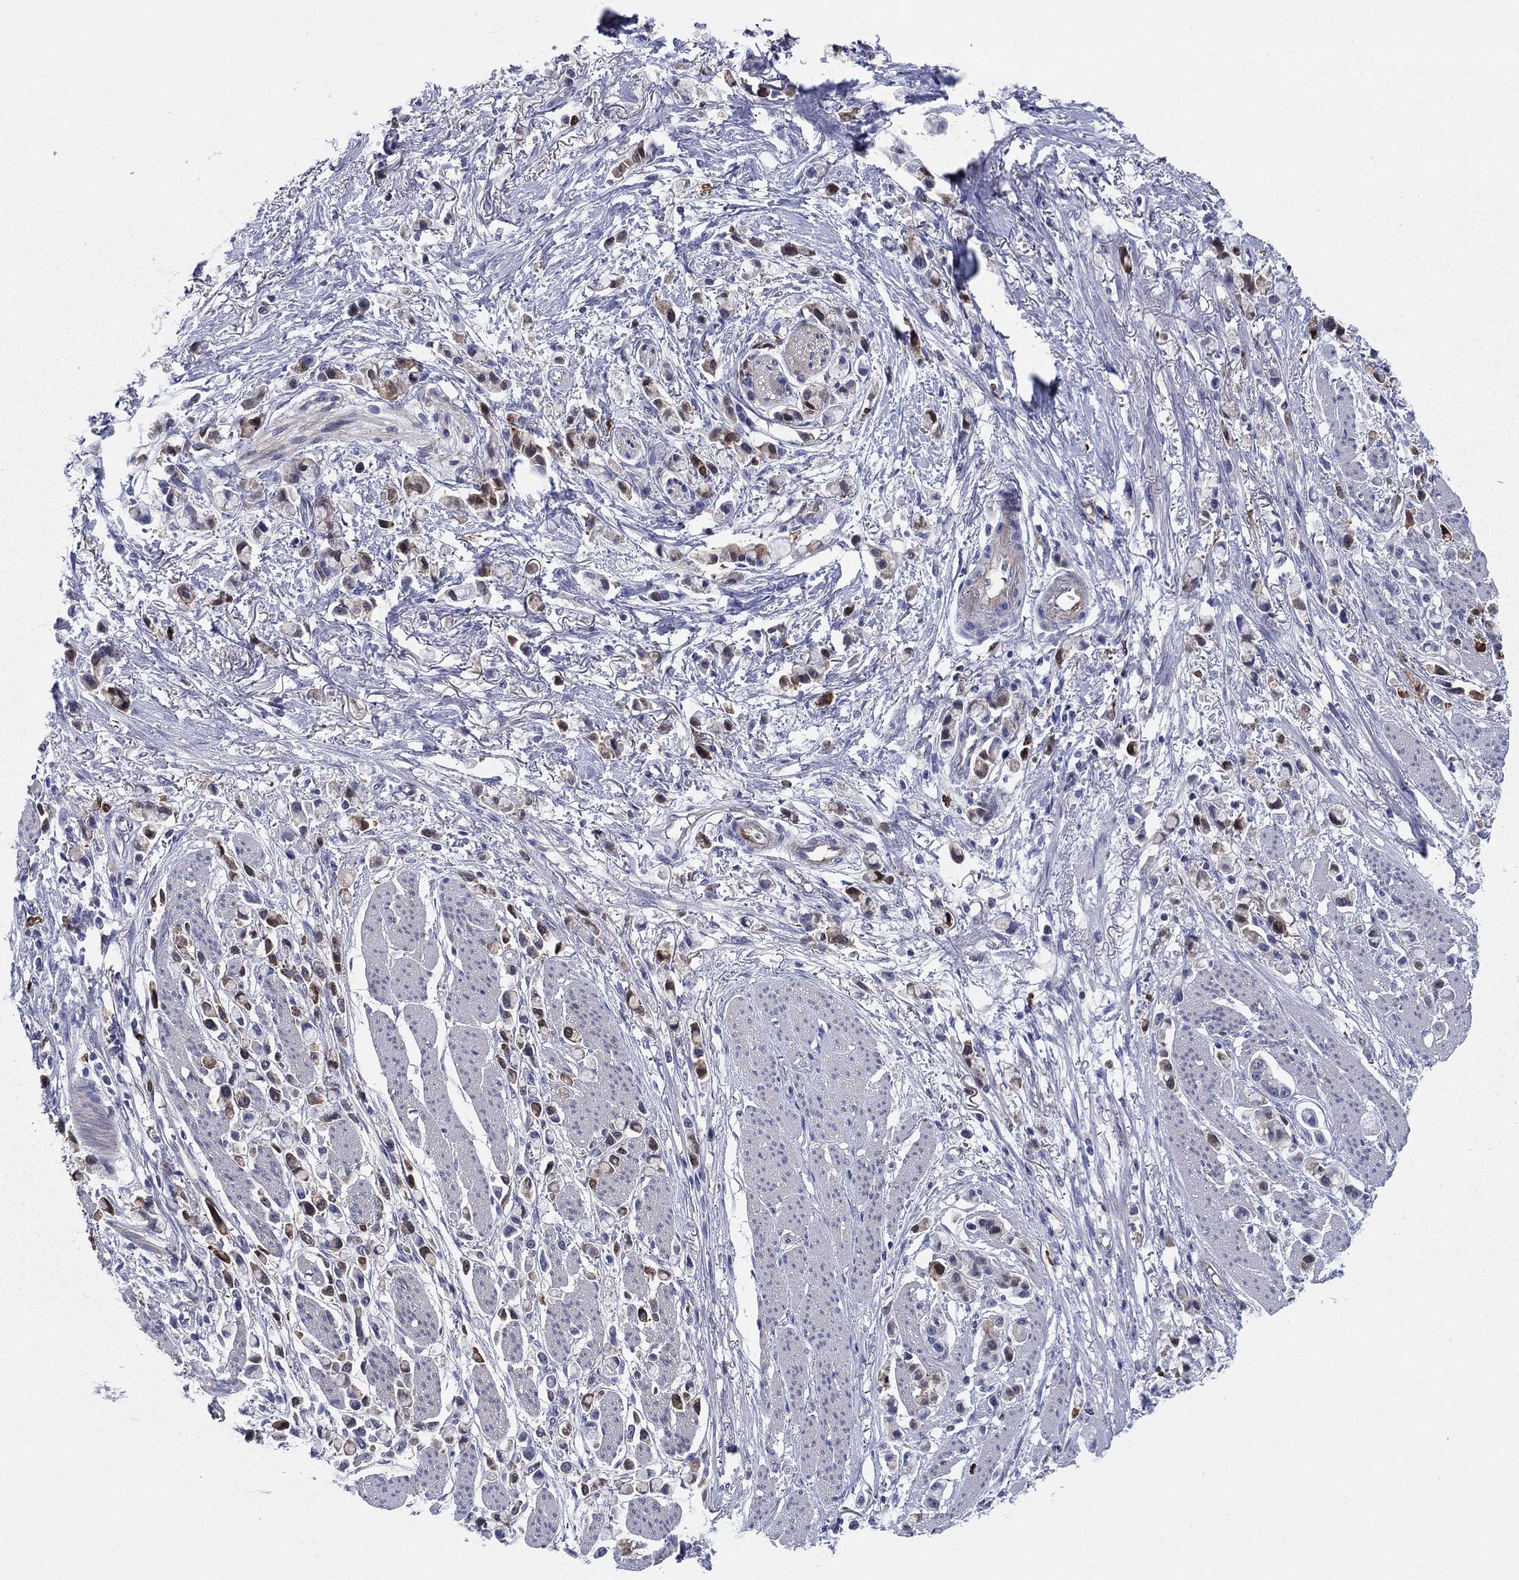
{"staining": {"intensity": "moderate", "quantity": "<25%", "location": "cytoplasmic/membranous"}, "tissue": "stomach cancer", "cell_type": "Tumor cells", "image_type": "cancer", "snomed": [{"axis": "morphology", "description": "Adenocarcinoma, NOS"}, {"axis": "topography", "description": "Stomach"}], "caption": "This is an image of immunohistochemistry staining of adenocarcinoma (stomach), which shows moderate positivity in the cytoplasmic/membranous of tumor cells.", "gene": "STMN1", "patient": {"sex": "female", "age": 81}}